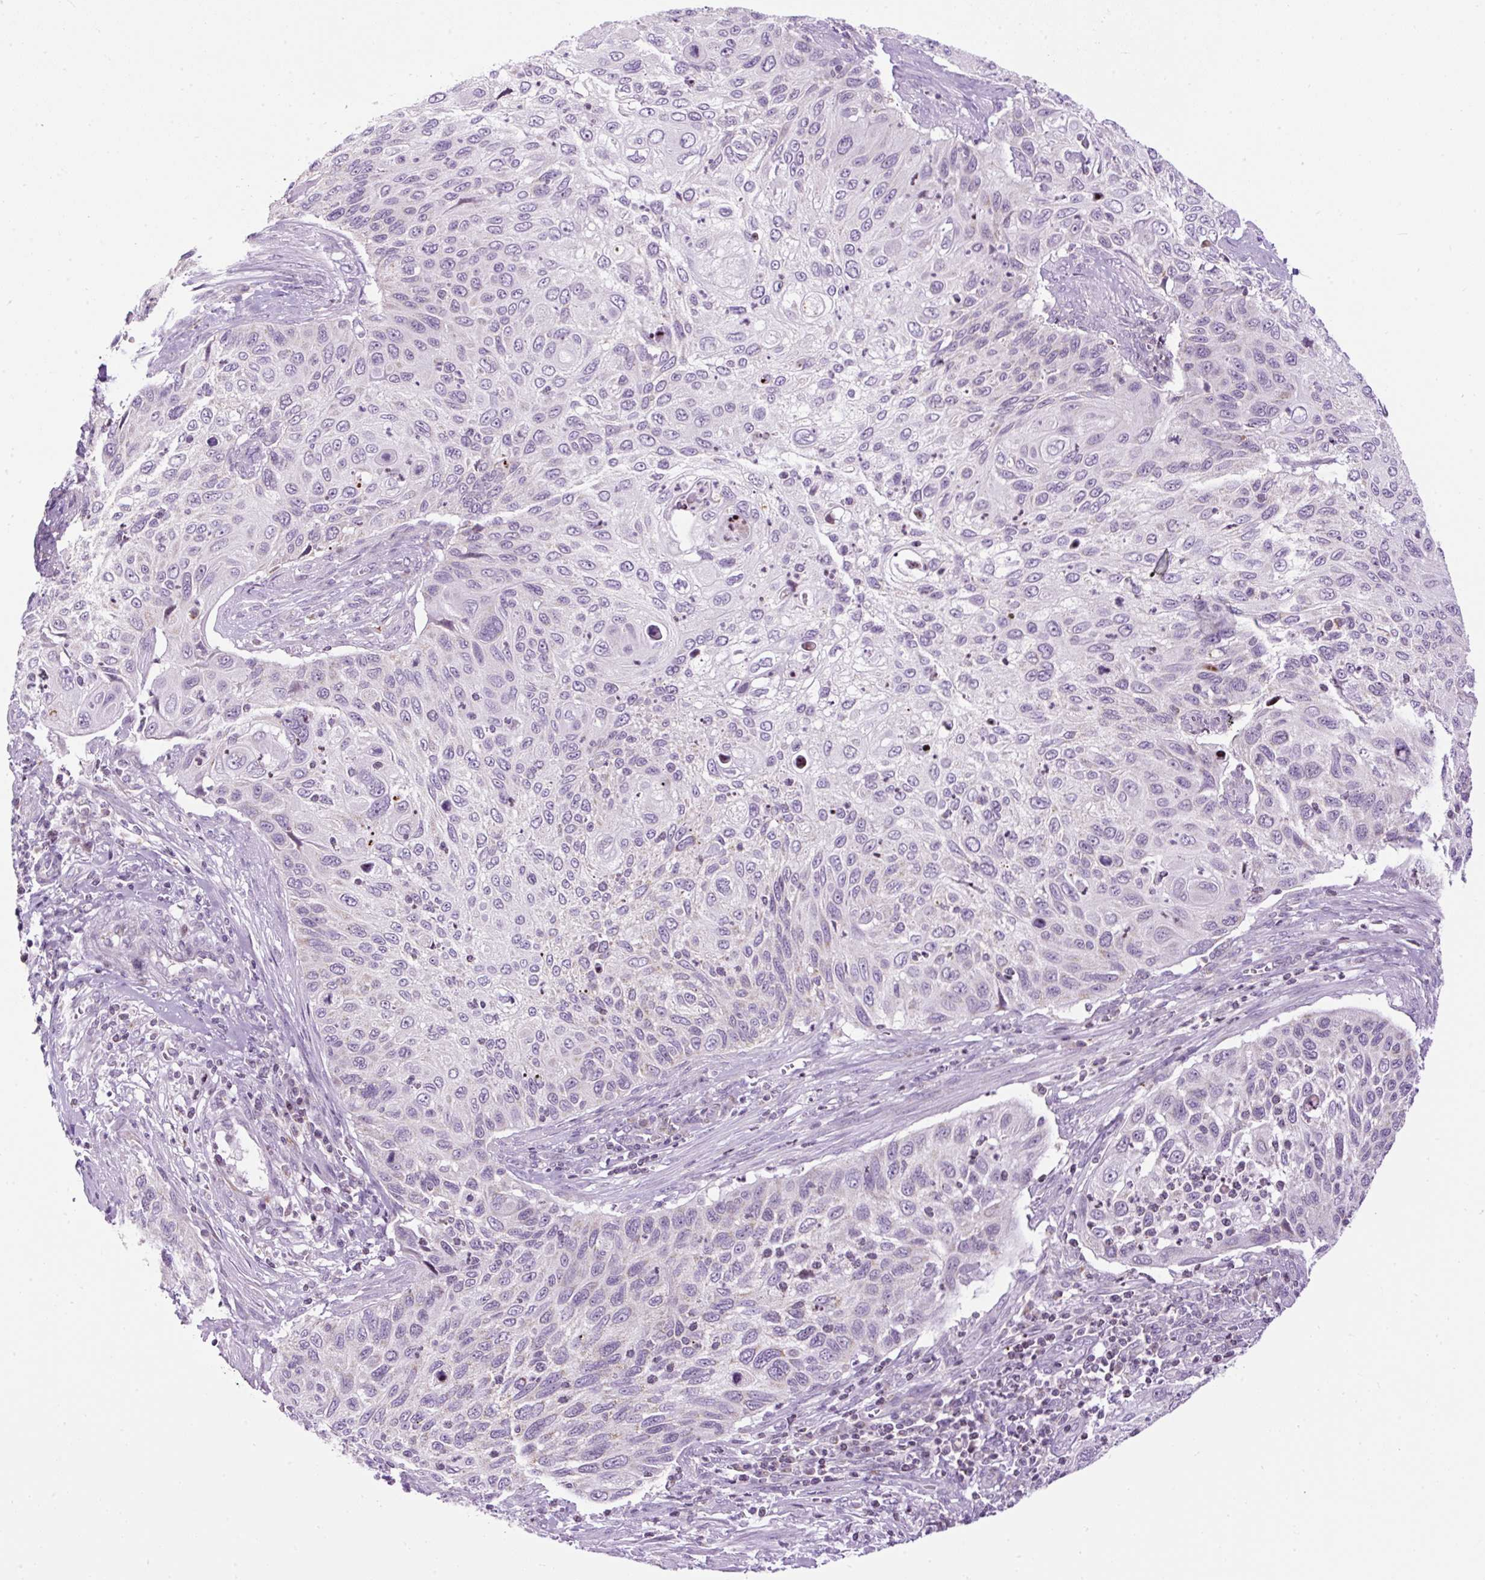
{"staining": {"intensity": "negative", "quantity": "none", "location": "none"}, "tissue": "cervical cancer", "cell_type": "Tumor cells", "image_type": "cancer", "snomed": [{"axis": "morphology", "description": "Squamous cell carcinoma, NOS"}, {"axis": "topography", "description": "Cervix"}], "caption": "Histopathology image shows no protein positivity in tumor cells of cervical cancer (squamous cell carcinoma) tissue.", "gene": "FMC1", "patient": {"sex": "female", "age": 70}}